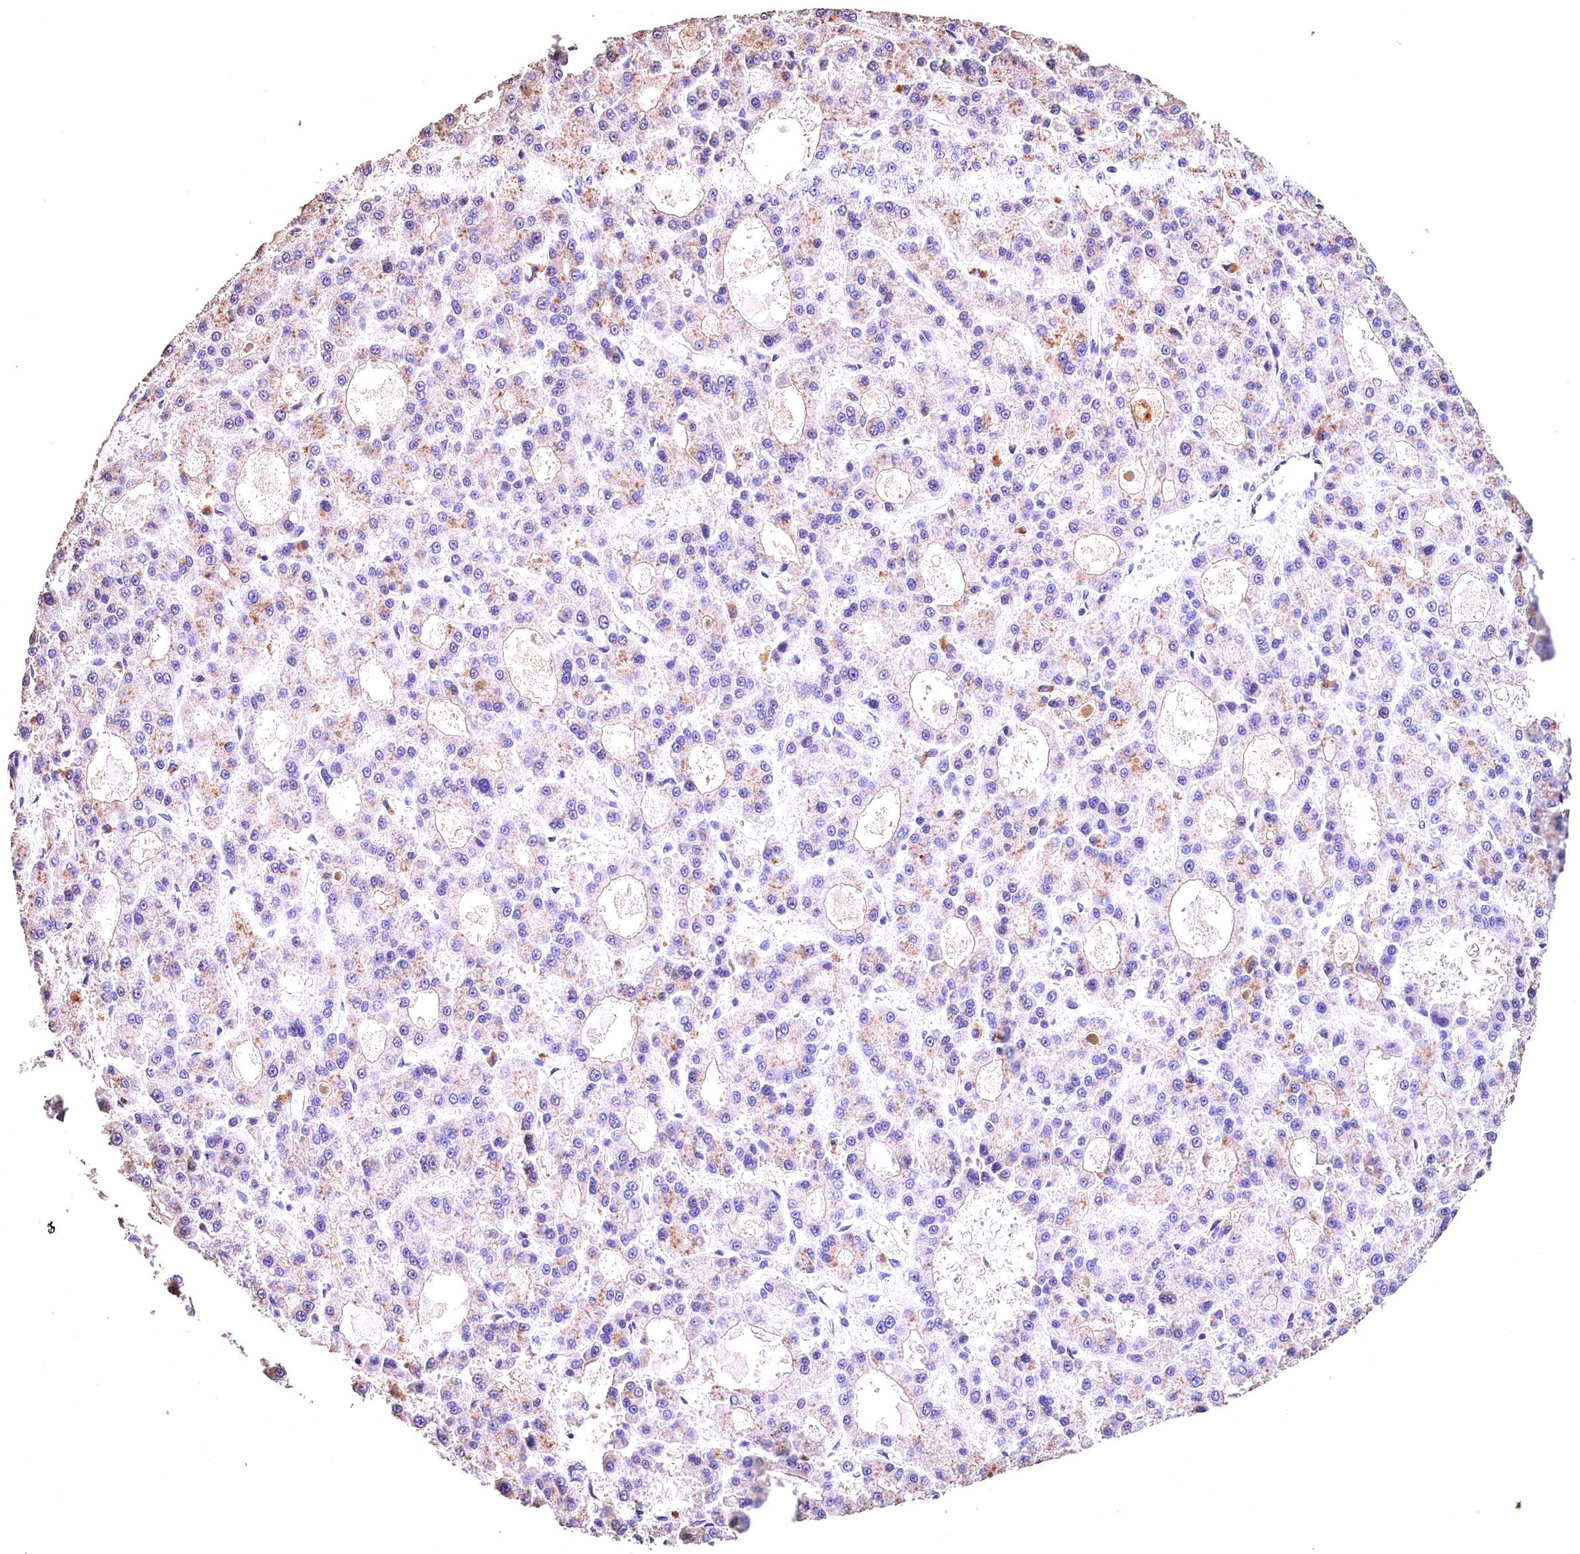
{"staining": {"intensity": "negative", "quantity": "none", "location": "none"}, "tissue": "liver cancer", "cell_type": "Tumor cells", "image_type": "cancer", "snomed": [{"axis": "morphology", "description": "Carcinoma, Hepatocellular, NOS"}, {"axis": "topography", "description": "Liver"}], "caption": "An immunohistochemistry image of liver cancer (hepatocellular carcinoma) is shown. There is no staining in tumor cells of liver cancer (hepatocellular carcinoma). (IHC, brightfield microscopy, high magnification).", "gene": "OAS3", "patient": {"sex": "male", "age": 70}}